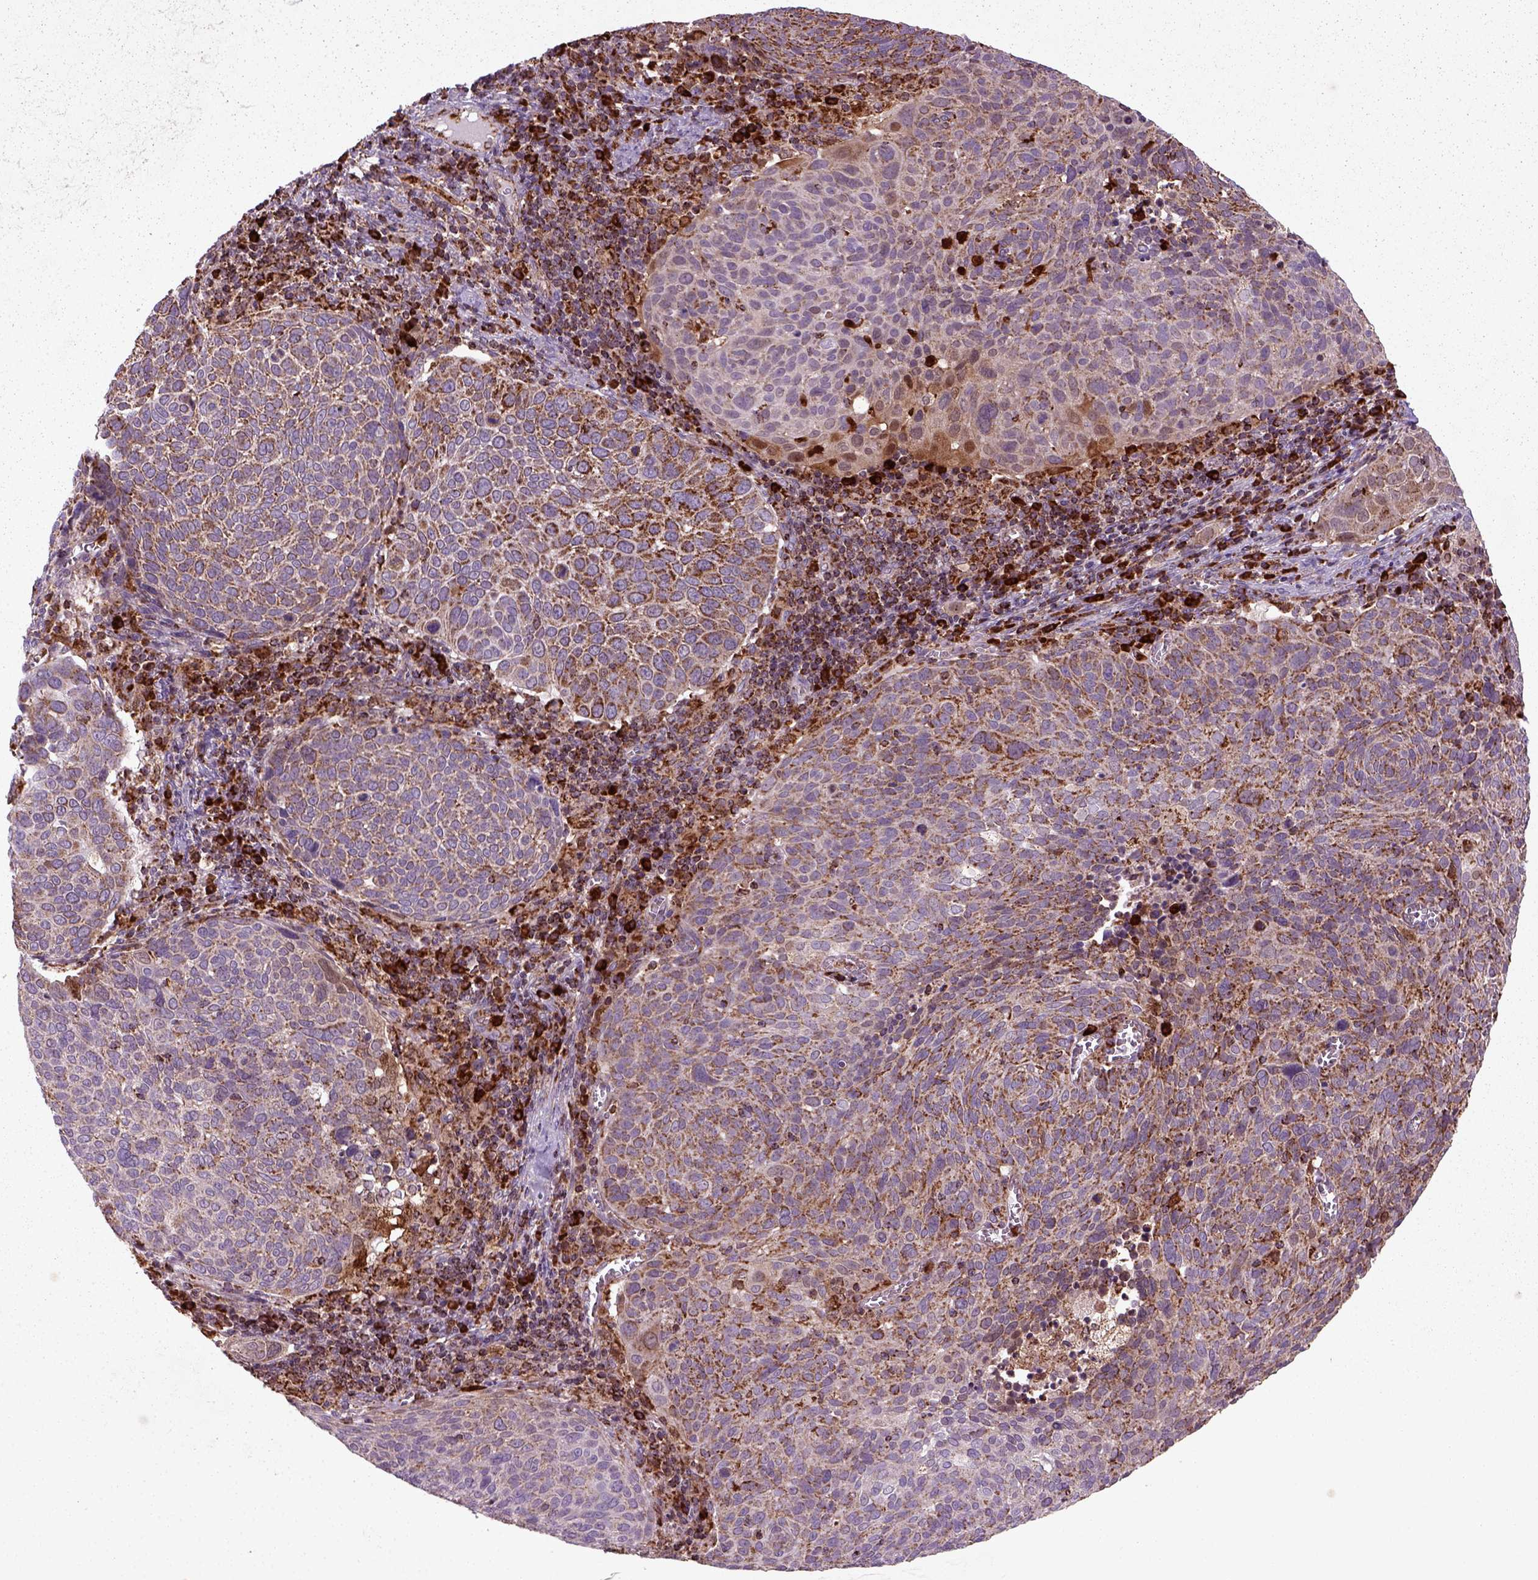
{"staining": {"intensity": "moderate", "quantity": ">75%", "location": "cytoplasmic/membranous"}, "tissue": "cervical cancer", "cell_type": "Tumor cells", "image_type": "cancer", "snomed": [{"axis": "morphology", "description": "Squamous cell carcinoma, NOS"}, {"axis": "topography", "description": "Cervix"}], "caption": "Cervical squamous cell carcinoma was stained to show a protein in brown. There is medium levels of moderate cytoplasmic/membranous positivity in about >75% of tumor cells.", "gene": "NUDT16L1", "patient": {"sex": "female", "age": 39}}